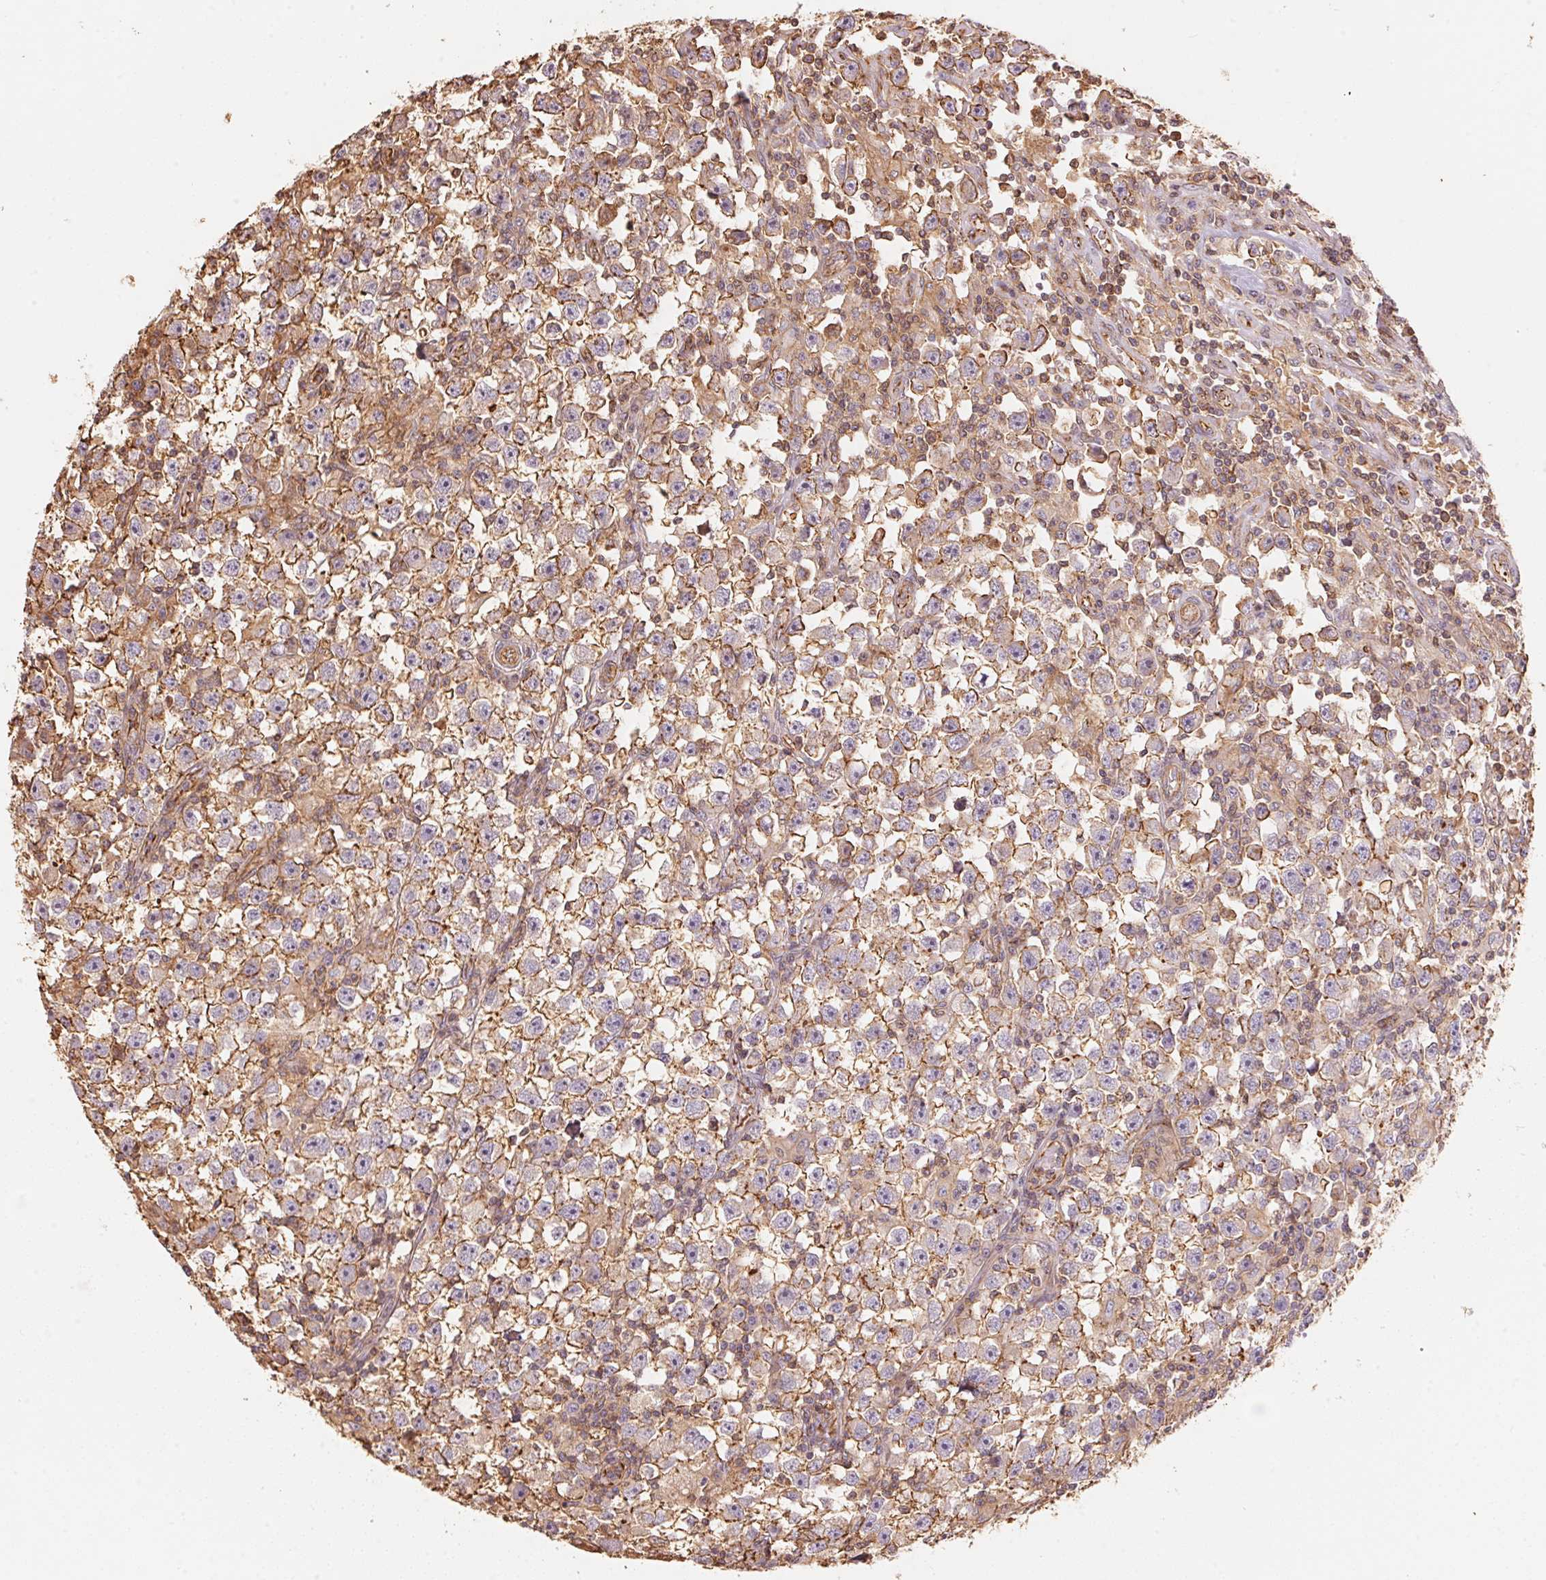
{"staining": {"intensity": "moderate", "quantity": ">75%", "location": "cytoplasmic/membranous"}, "tissue": "testis cancer", "cell_type": "Tumor cells", "image_type": "cancer", "snomed": [{"axis": "morphology", "description": "Seminoma, NOS"}, {"axis": "topography", "description": "Testis"}], "caption": "Approximately >75% of tumor cells in seminoma (testis) show moderate cytoplasmic/membranous protein staining as visualized by brown immunohistochemical staining.", "gene": "FRAS1", "patient": {"sex": "male", "age": 33}}